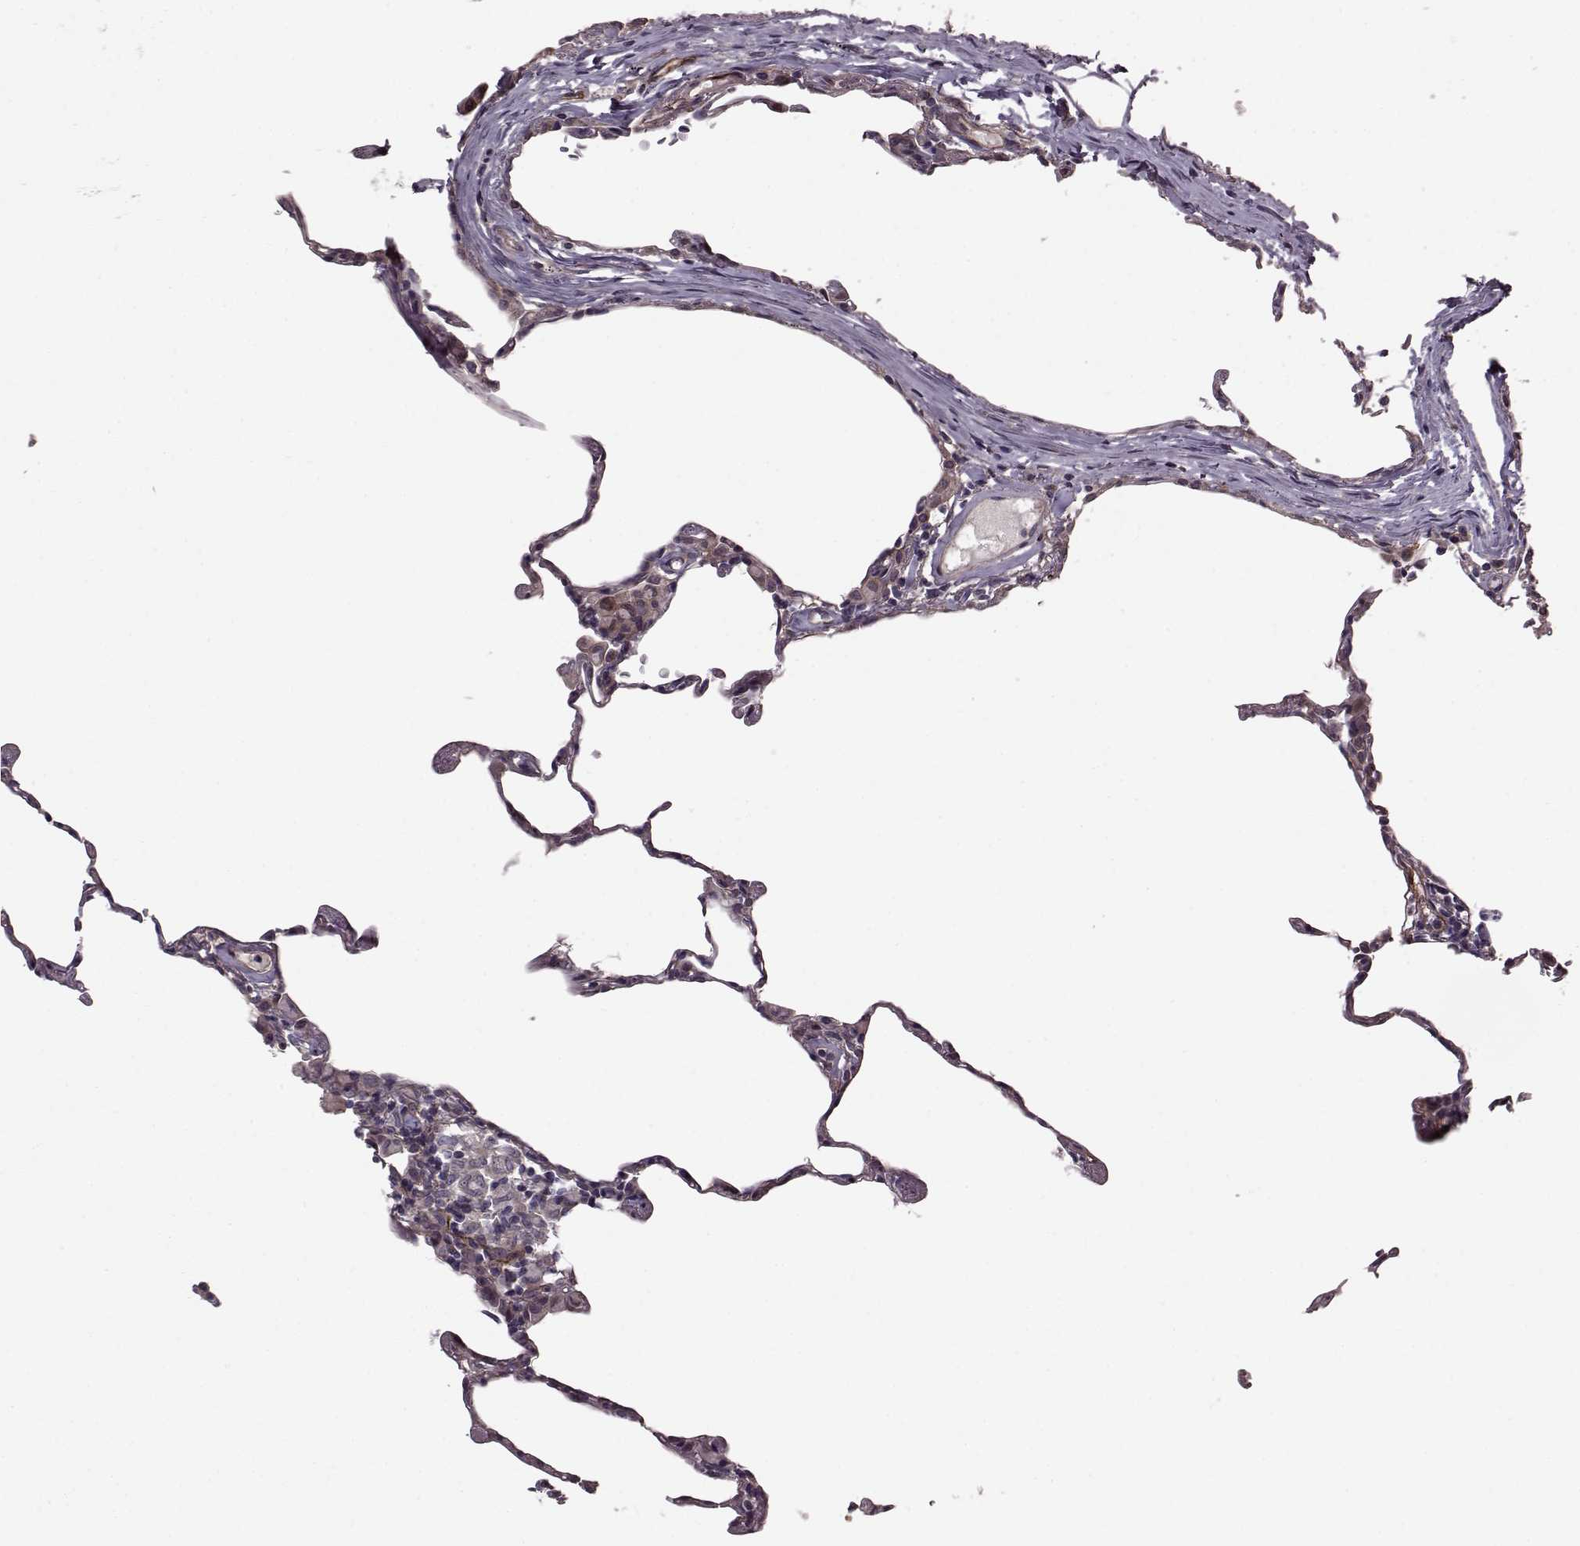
{"staining": {"intensity": "negative", "quantity": "none", "location": "none"}, "tissue": "lung", "cell_type": "Alveolar cells", "image_type": "normal", "snomed": [{"axis": "morphology", "description": "Normal tissue, NOS"}, {"axis": "topography", "description": "Lung"}], "caption": "This is an immunohistochemistry micrograph of normal lung. There is no positivity in alveolar cells.", "gene": "SYNPO", "patient": {"sex": "female", "age": 57}}